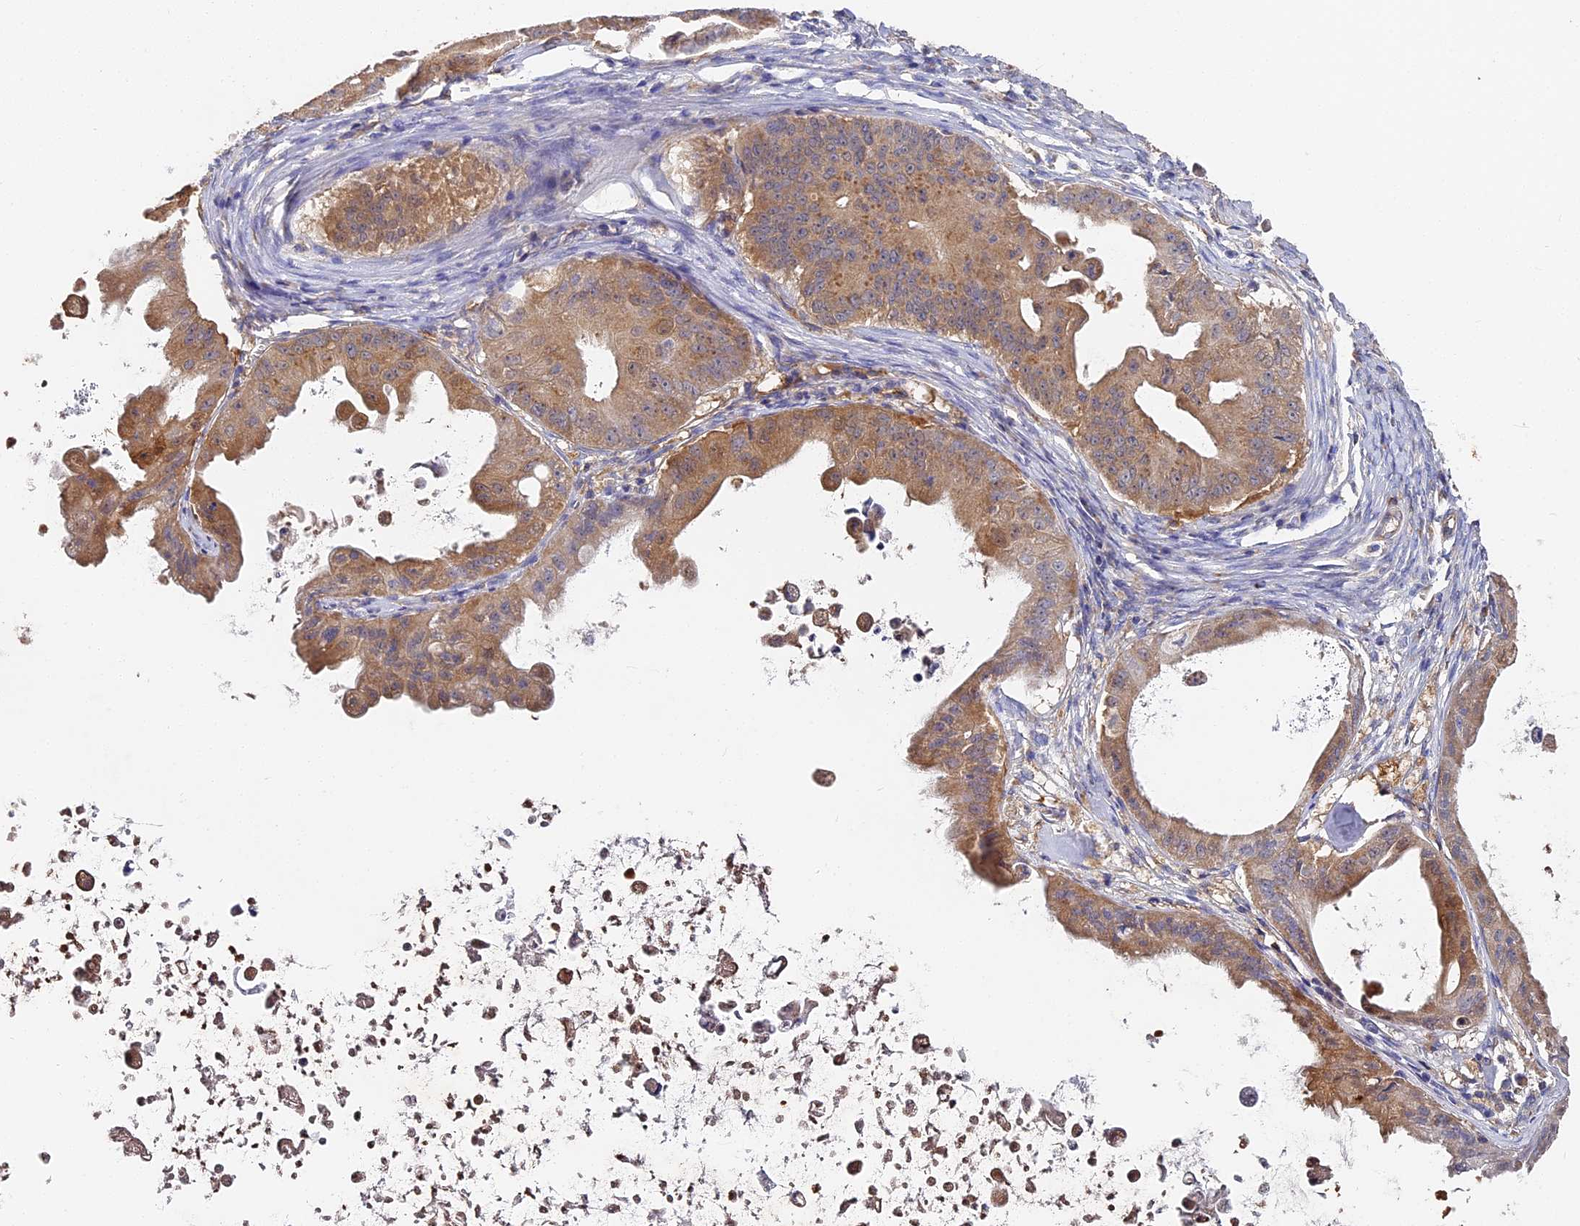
{"staining": {"intensity": "moderate", "quantity": ">75%", "location": "cytoplasmic/membranous"}, "tissue": "ovarian cancer", "cell_type": "Tumor cells", "image_type": "cancer", "snomed": [{"axis": "morphology", "description": "Cystadenocarcinoma, mucinous, NOS"}, {"axis": "topography", "description": "Ovary"}], "caption": "There is medium levels of moderate cytoplasmic/membranous staining in tumor cells of ovarian cancer, as demonstrated by immunohistochemical staining (brown color).", "gene": "DHRS11", "patient": {"sex": "female", "age": 37}}